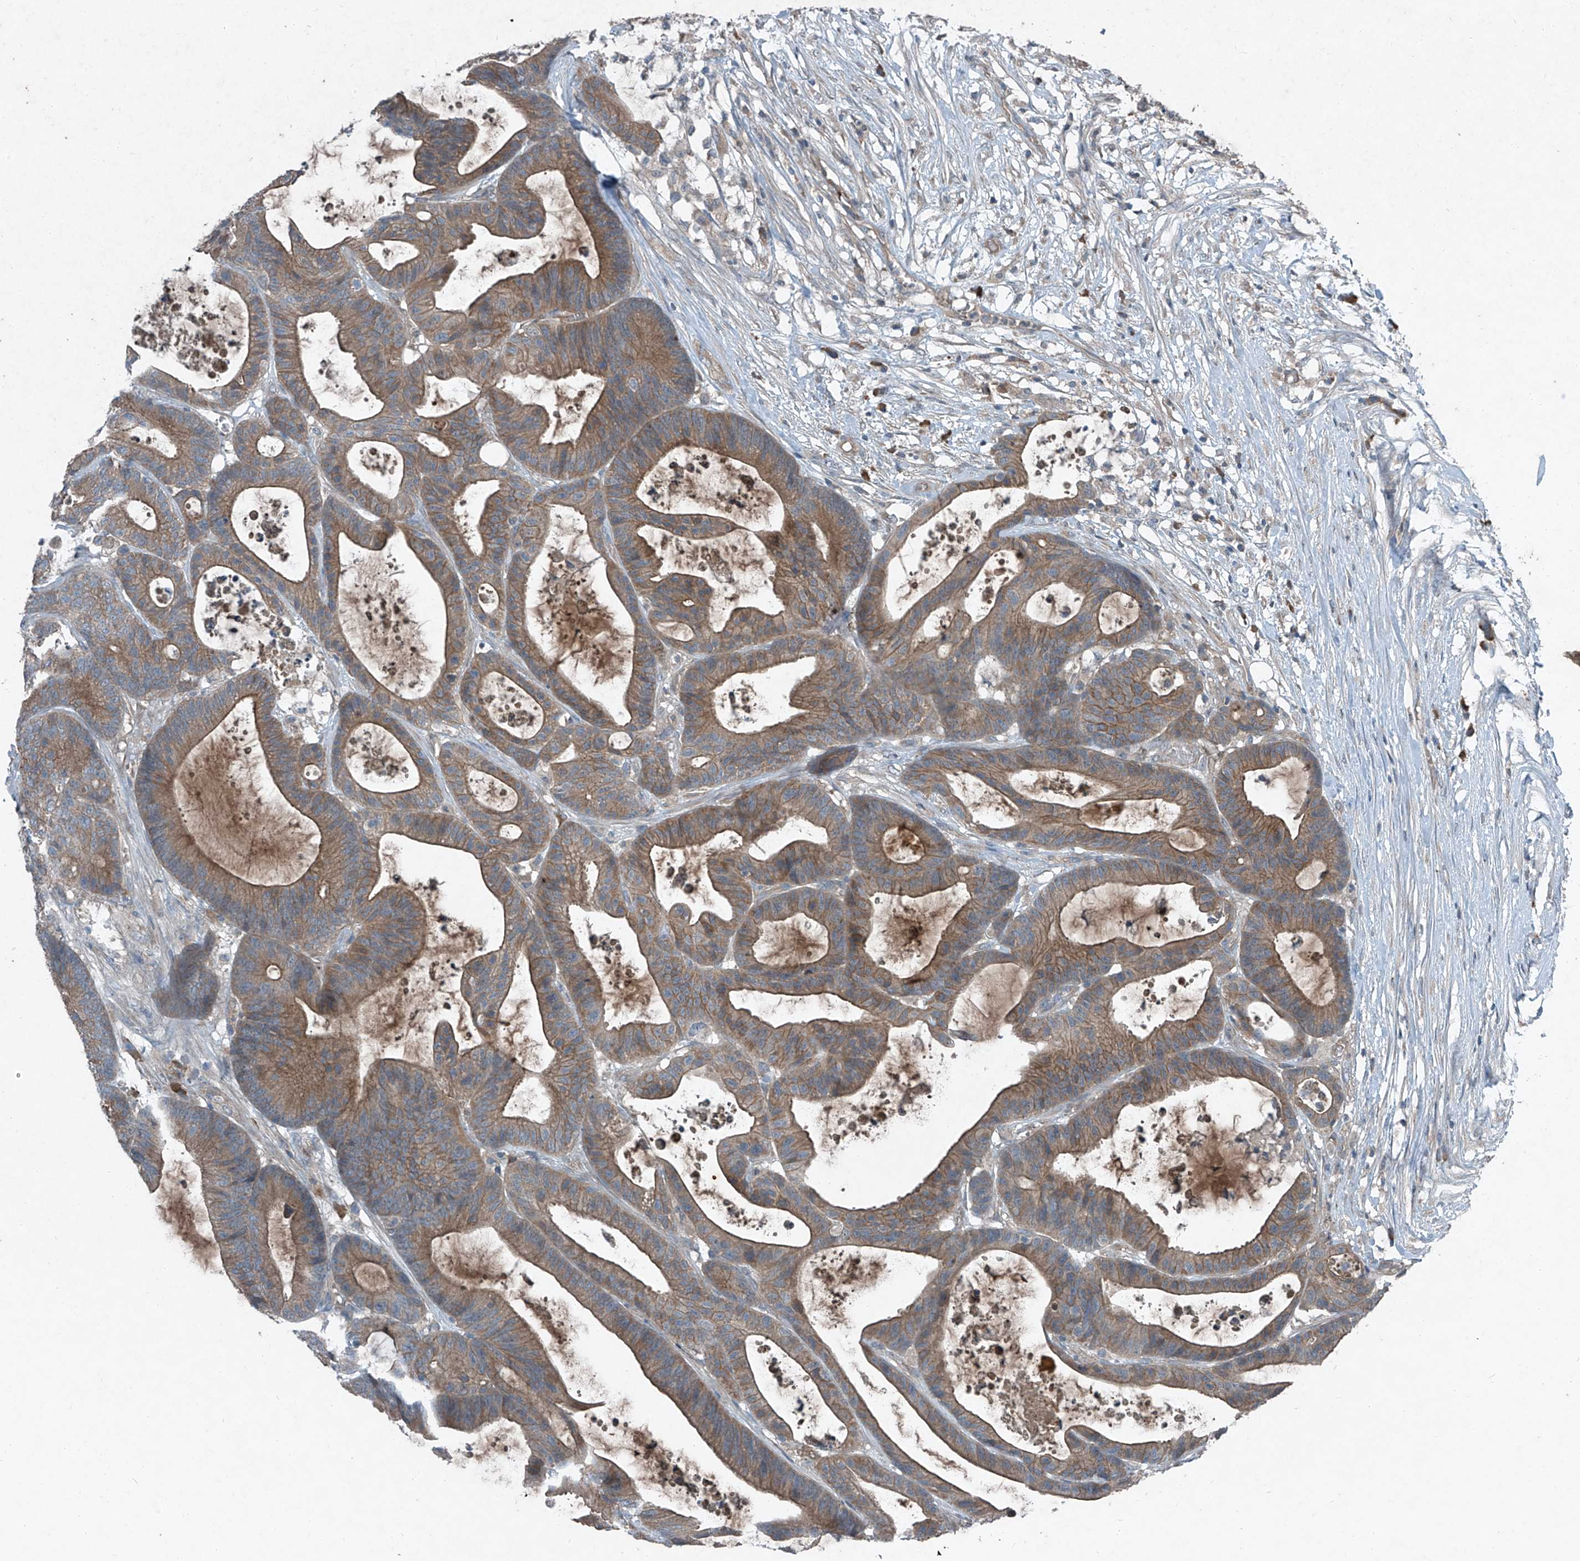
{"staining": {"intensity": "moderate", "quantity": ">75%", "location": "cytoplasmic/membranous"}, "tissue": "colorectal cancer", "cell_type": "Tumor cells", "image_type": "cancer", "snomed": [{"axis": "morphology", "description": "Adenocarcinoma, NOS"}, {"axis": "topography", "description": "Colon"}], "caption": "Brown immunohistochemical staining in human colorectal cancer (adenocarcinoma) displays moderate cytoplasmic/membranous expression in approximately >75% of tumor cells.", "gene": "FOXRED2", "patient": {"sex": "female", "age": 84}}